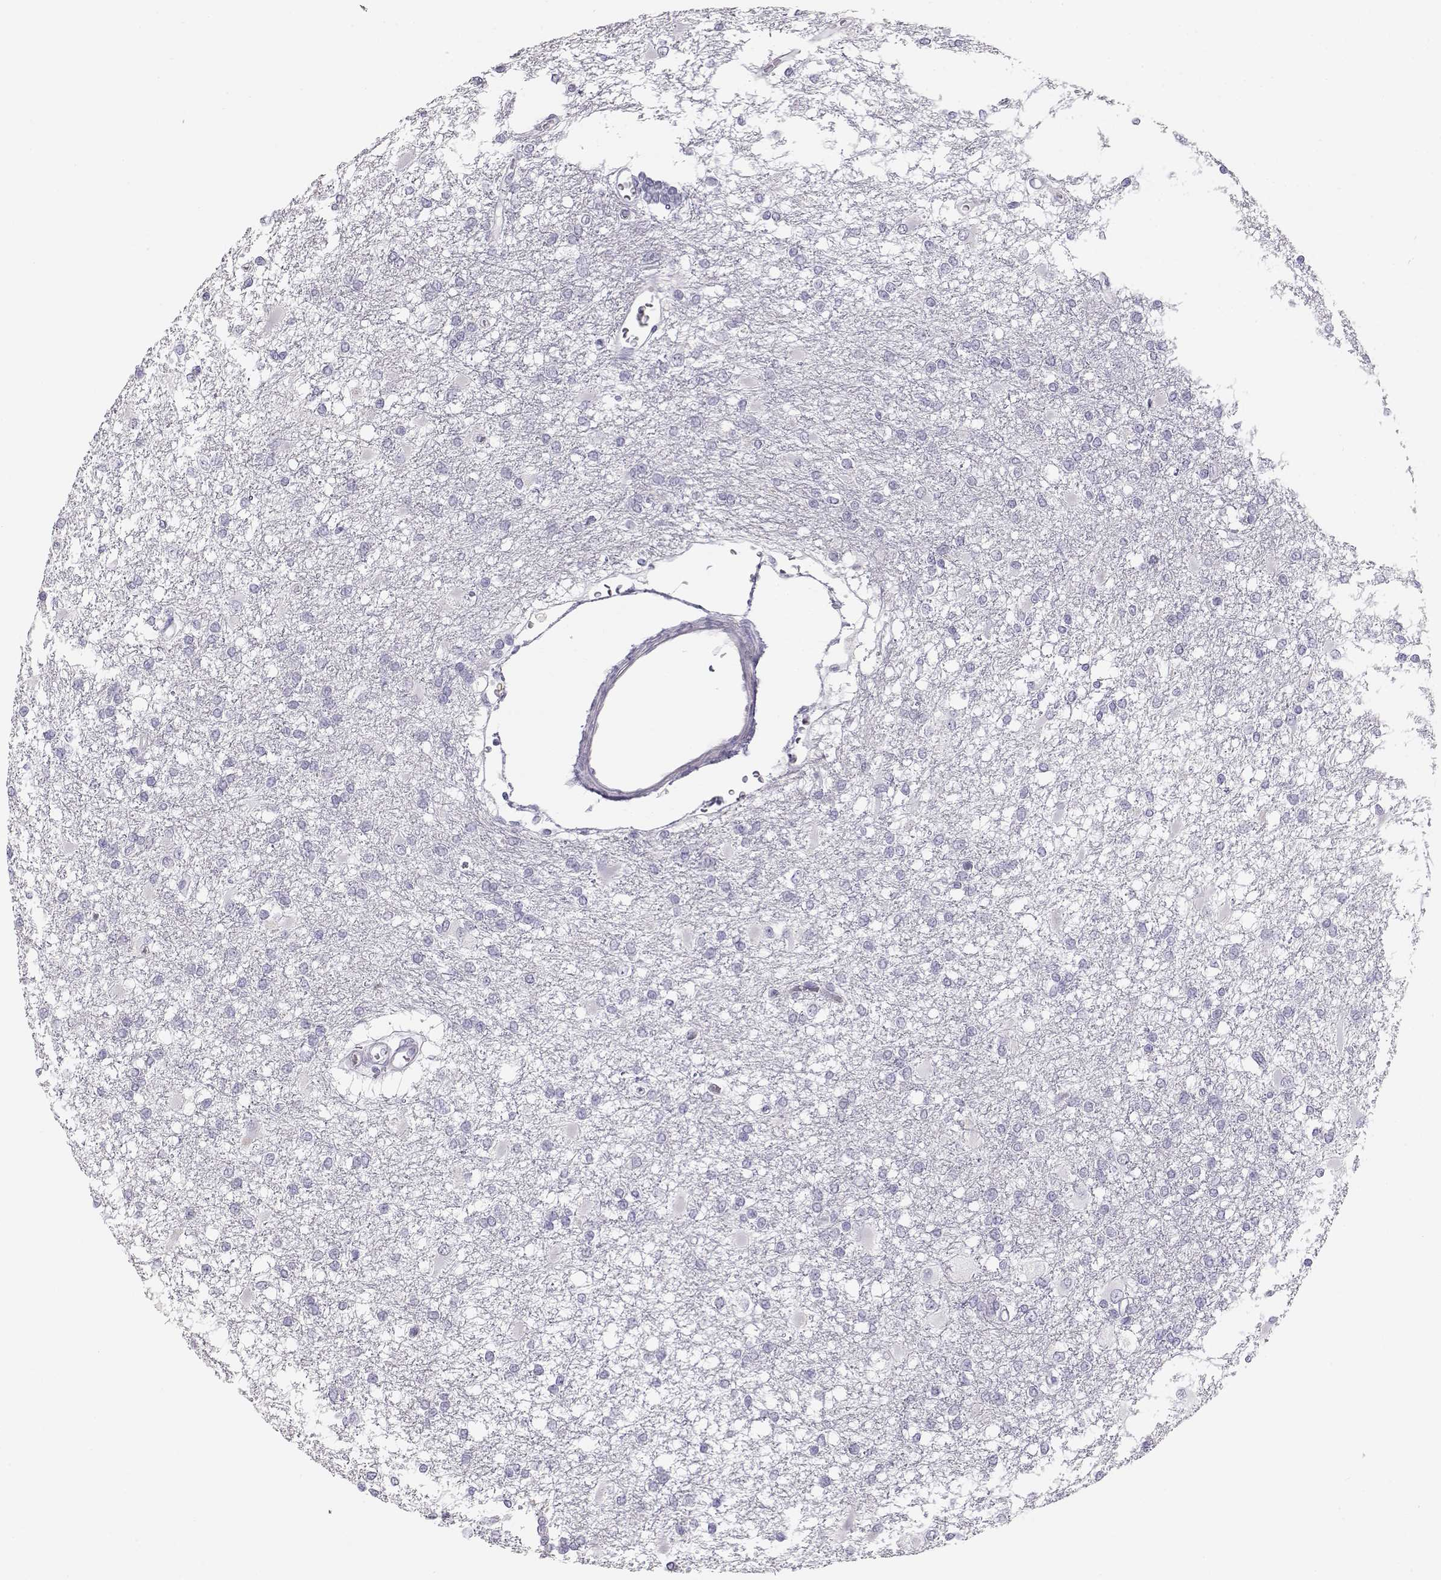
{"staining": {"intensity": "negative", "quantity": "none", "location": "none"}, "tissue": "glioma", "cell_type": "Tumor cells", "image_type": "cancer", "snomed": [{"axis": "morphology", "description": "Glioma, malignant, High grade"}, {"axis": "topography", "description": "Cerebral cortex"}], "caption": "Tumor cells are negative for brown protein staining in malignant high-grade glioma. Nuclei are stained in blue.", "gene": "NUTM1", "patient": {"sex": "male", "age": 79}}